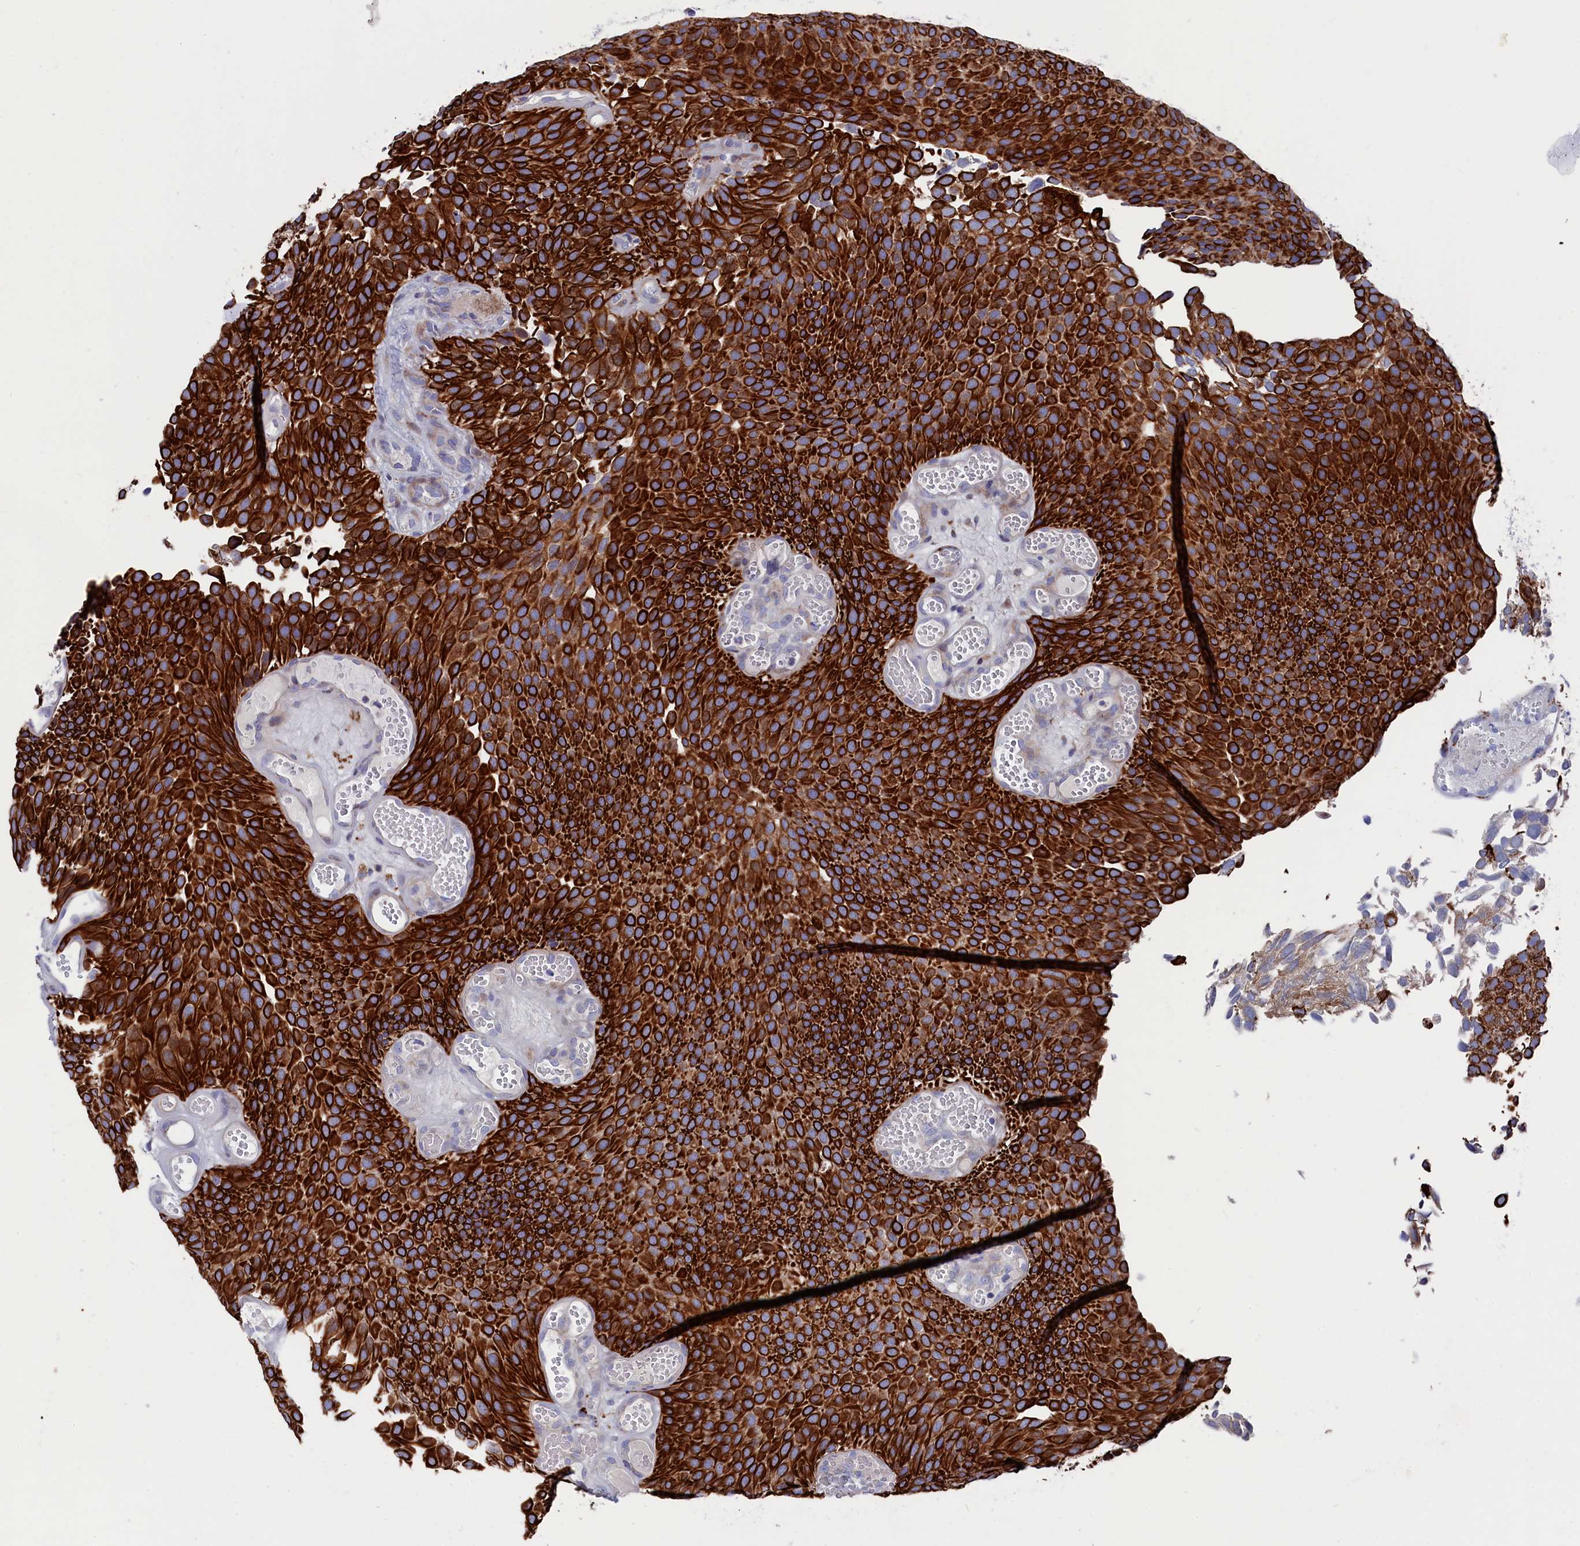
{"staining": {"intensity": "strong", "quantity": ">75%", "location": "cytoplasmic/membranous"}, "tissue": "urothelial cancer", "cell_type": "Tumor cells", "image_type": "cancer", "snomed": [{"axis": "morphology", "description": "Urothelial carcinoma, Low grade"}, {"axis": "topography", "description": "Urinary bladder"}], "caption": "Tumor cells display high levels of strong cytoplasmic/membranous staining in approximately >75% of cells in urothelial cancer. The protein is stained brown, and the nuclei are stained in blue (DAB IHC with brightfield microscopy, high magnification).", "gene": "NUDT7", "patient": {"sex": "male", "age": 89}}